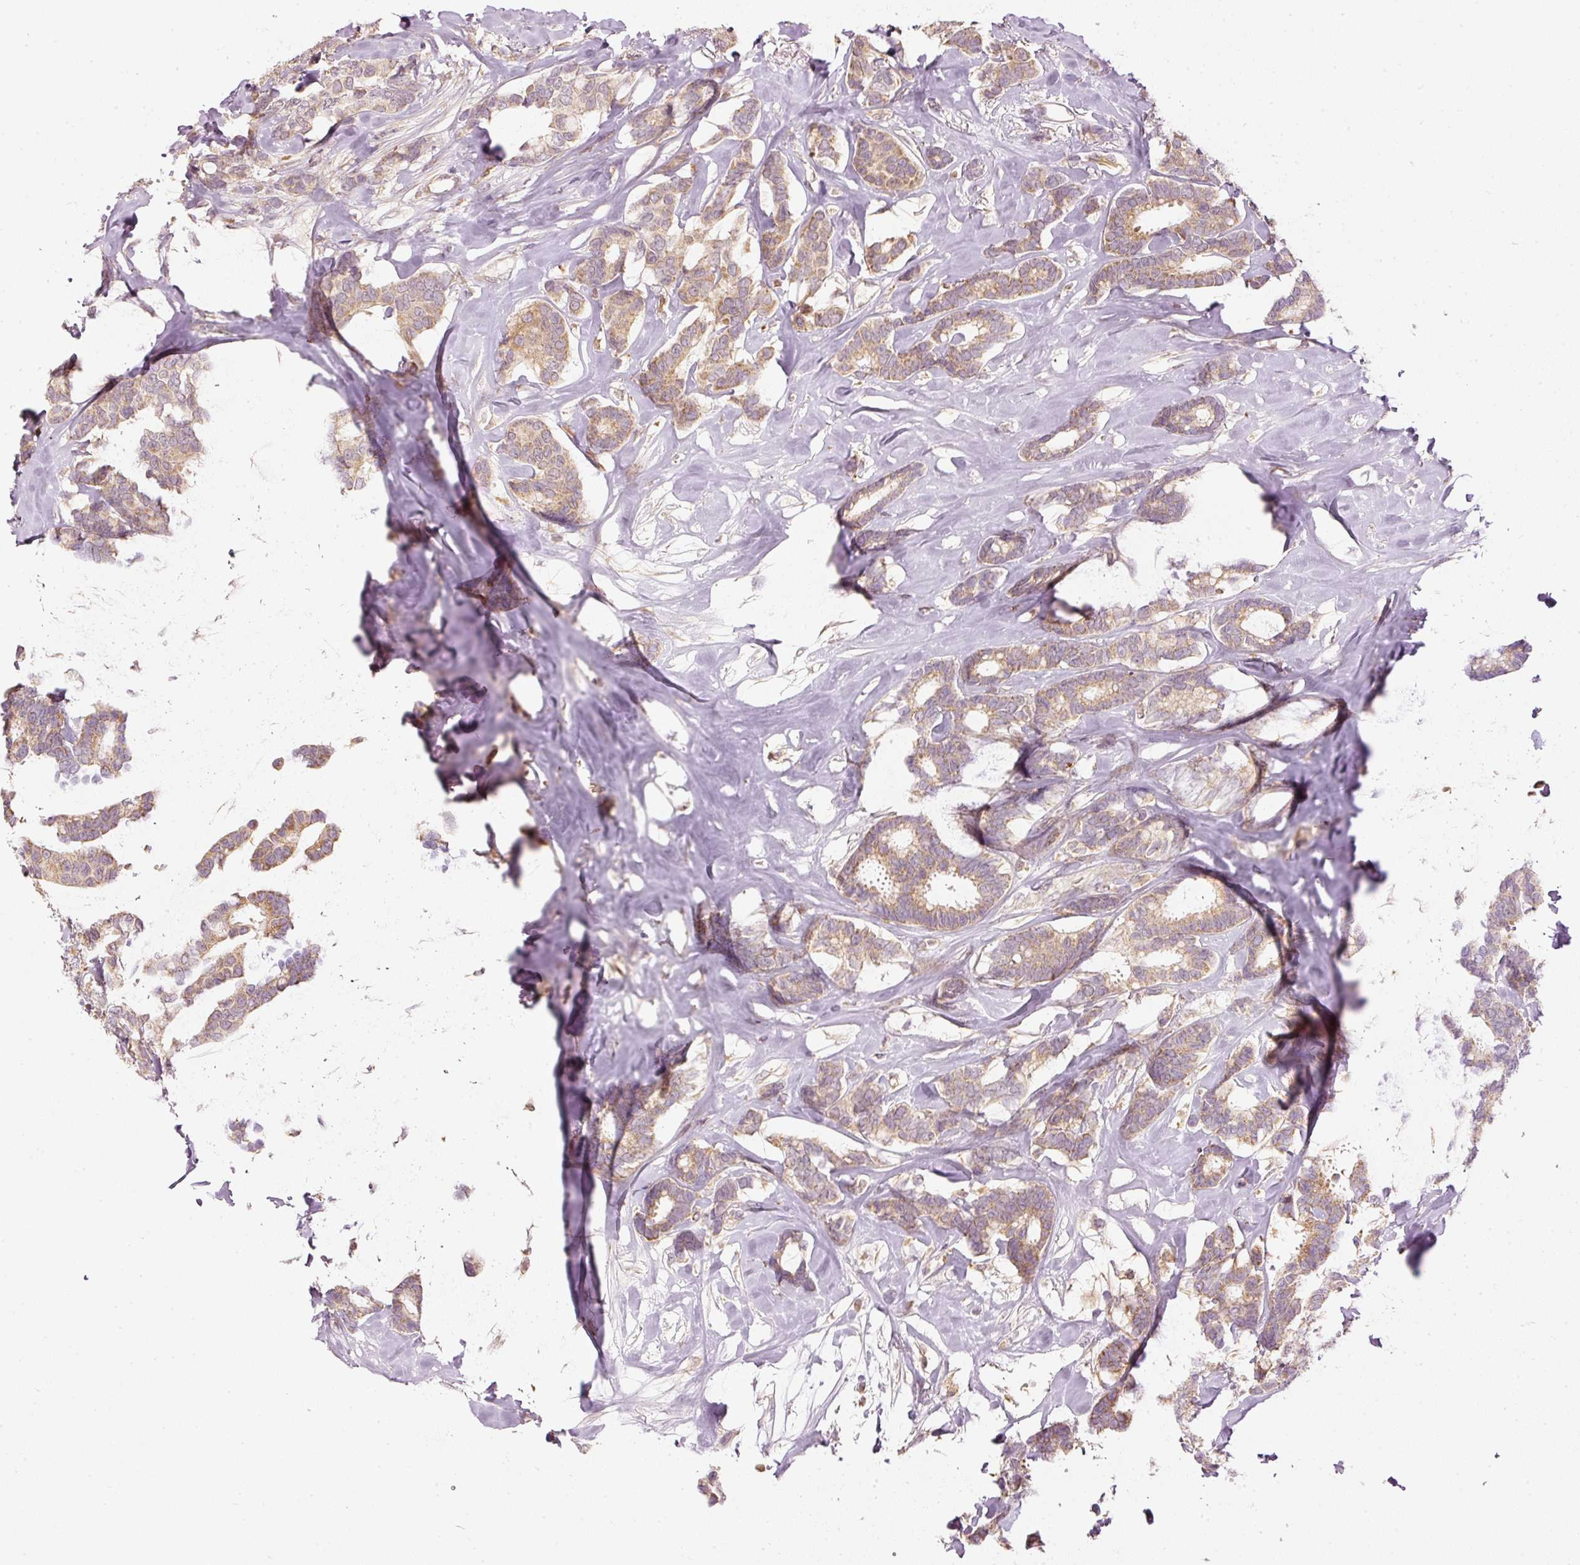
{"staining": {"intensity": "moderate", "quantity": ">75%", "location": "cytoplasmic/membranous"}, "tissue": "breast cancer", "cell_type": "Tumor cells", "image_type": "cancer", "snomed": [{"axis": "morphology", "description": "Duct carcinoma"}, {"axis": "topography", "description": "Breast"}], "caption": "Human breast cancer stained with a brown dye exhibits moderate cytoplasmic/membranous positive staining in approximately >75% of tumor cells.", "gene": "CDC20B", "patient": {"sex": "female", "age": 87}}